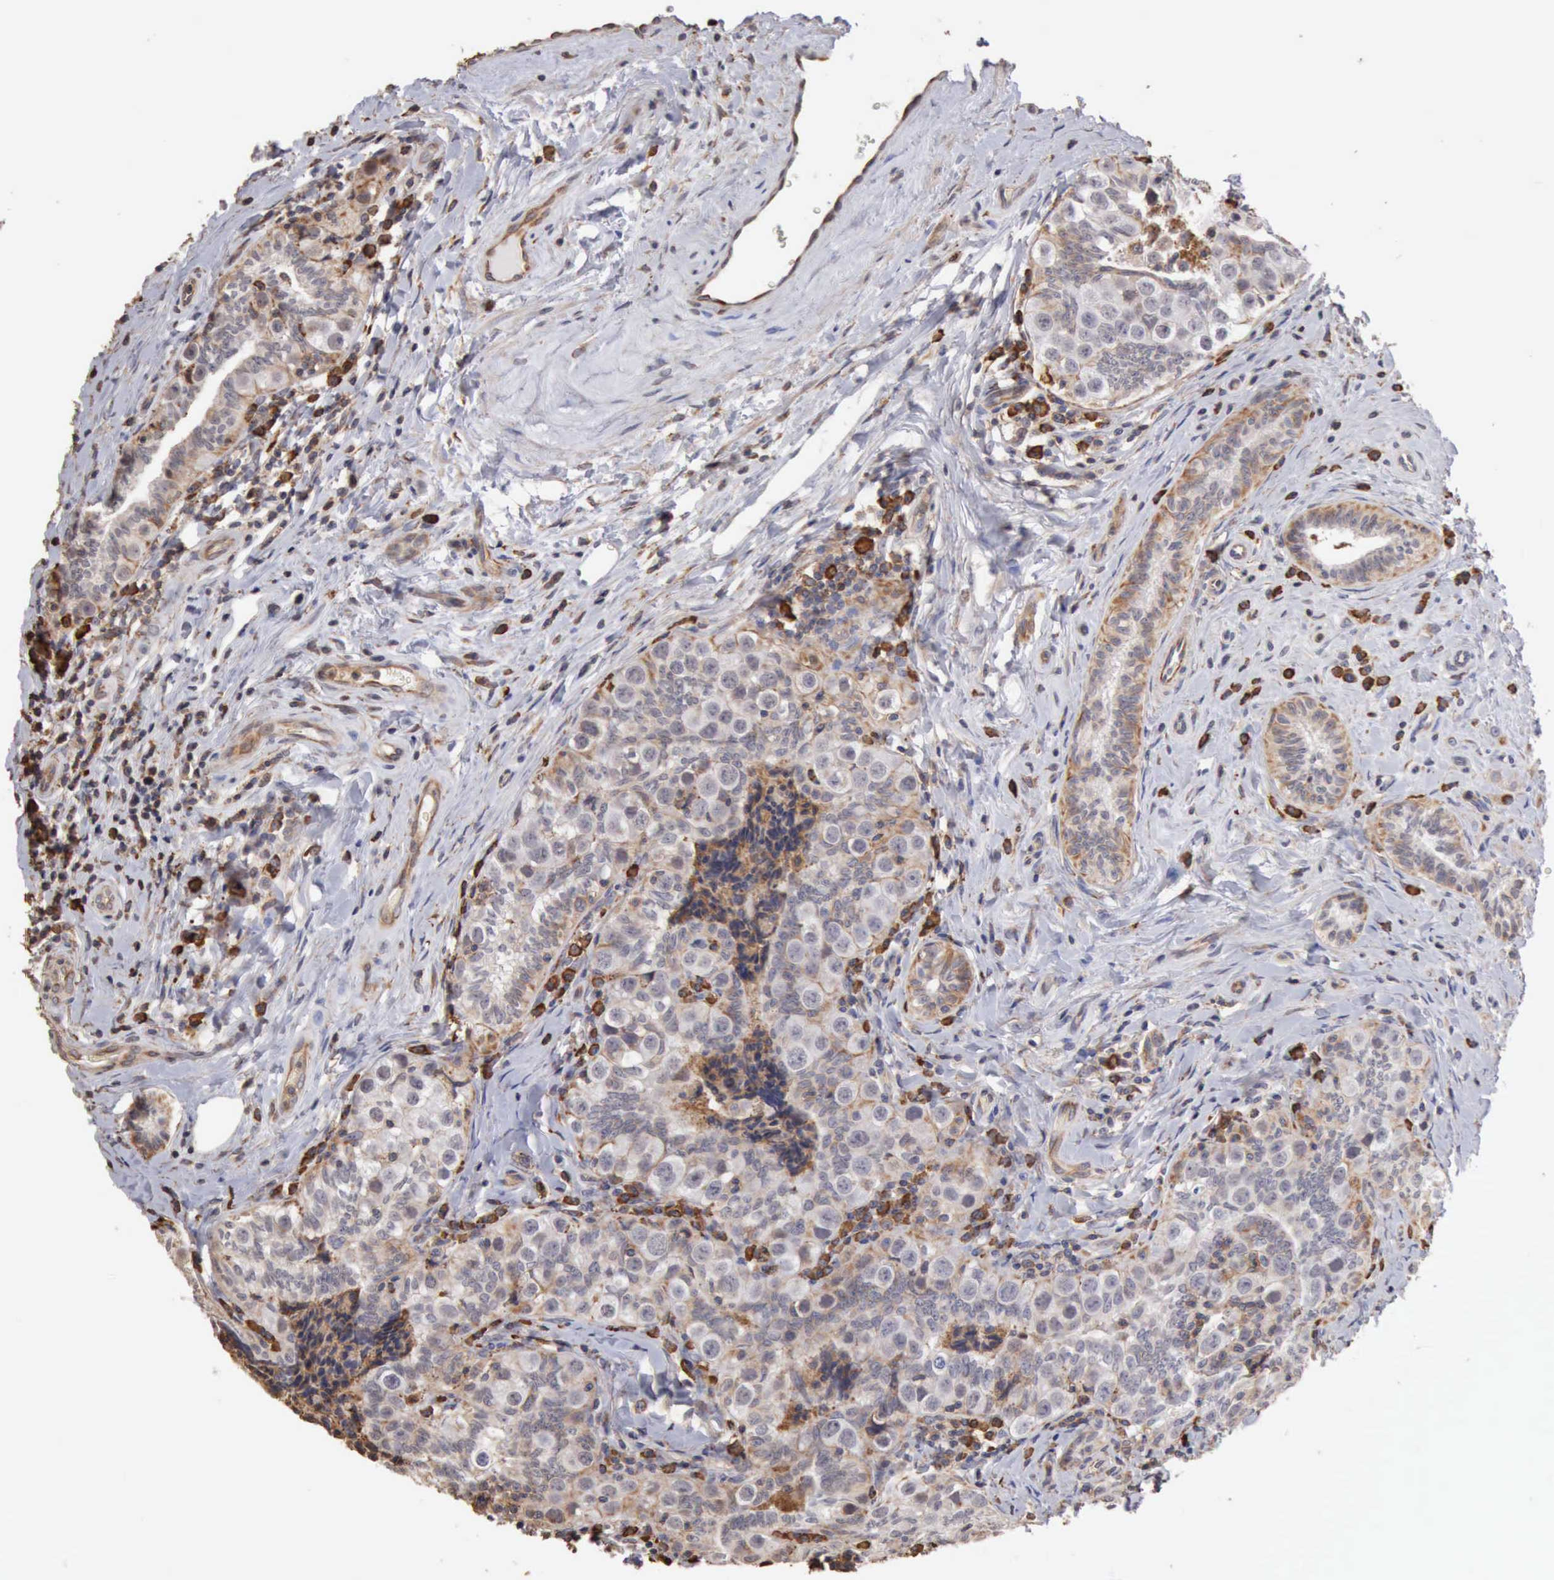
{"staining": {"intensity": "negative", "quantity": "none", "location": "none"}, "tissue": "testis cancer", "cell_type": "Tumor cells", "image_type": "cancer", "snomed": [{"axis": "morphology", "description": "Seminoma, NOS"}, {"axis": "topography", "description": "Testis"}], "caption": "Tumor cells are negative for brown protein staining in seminoma (testis).", "gene": "GPR101", "patient": {"sex": "male", "age": 32}}